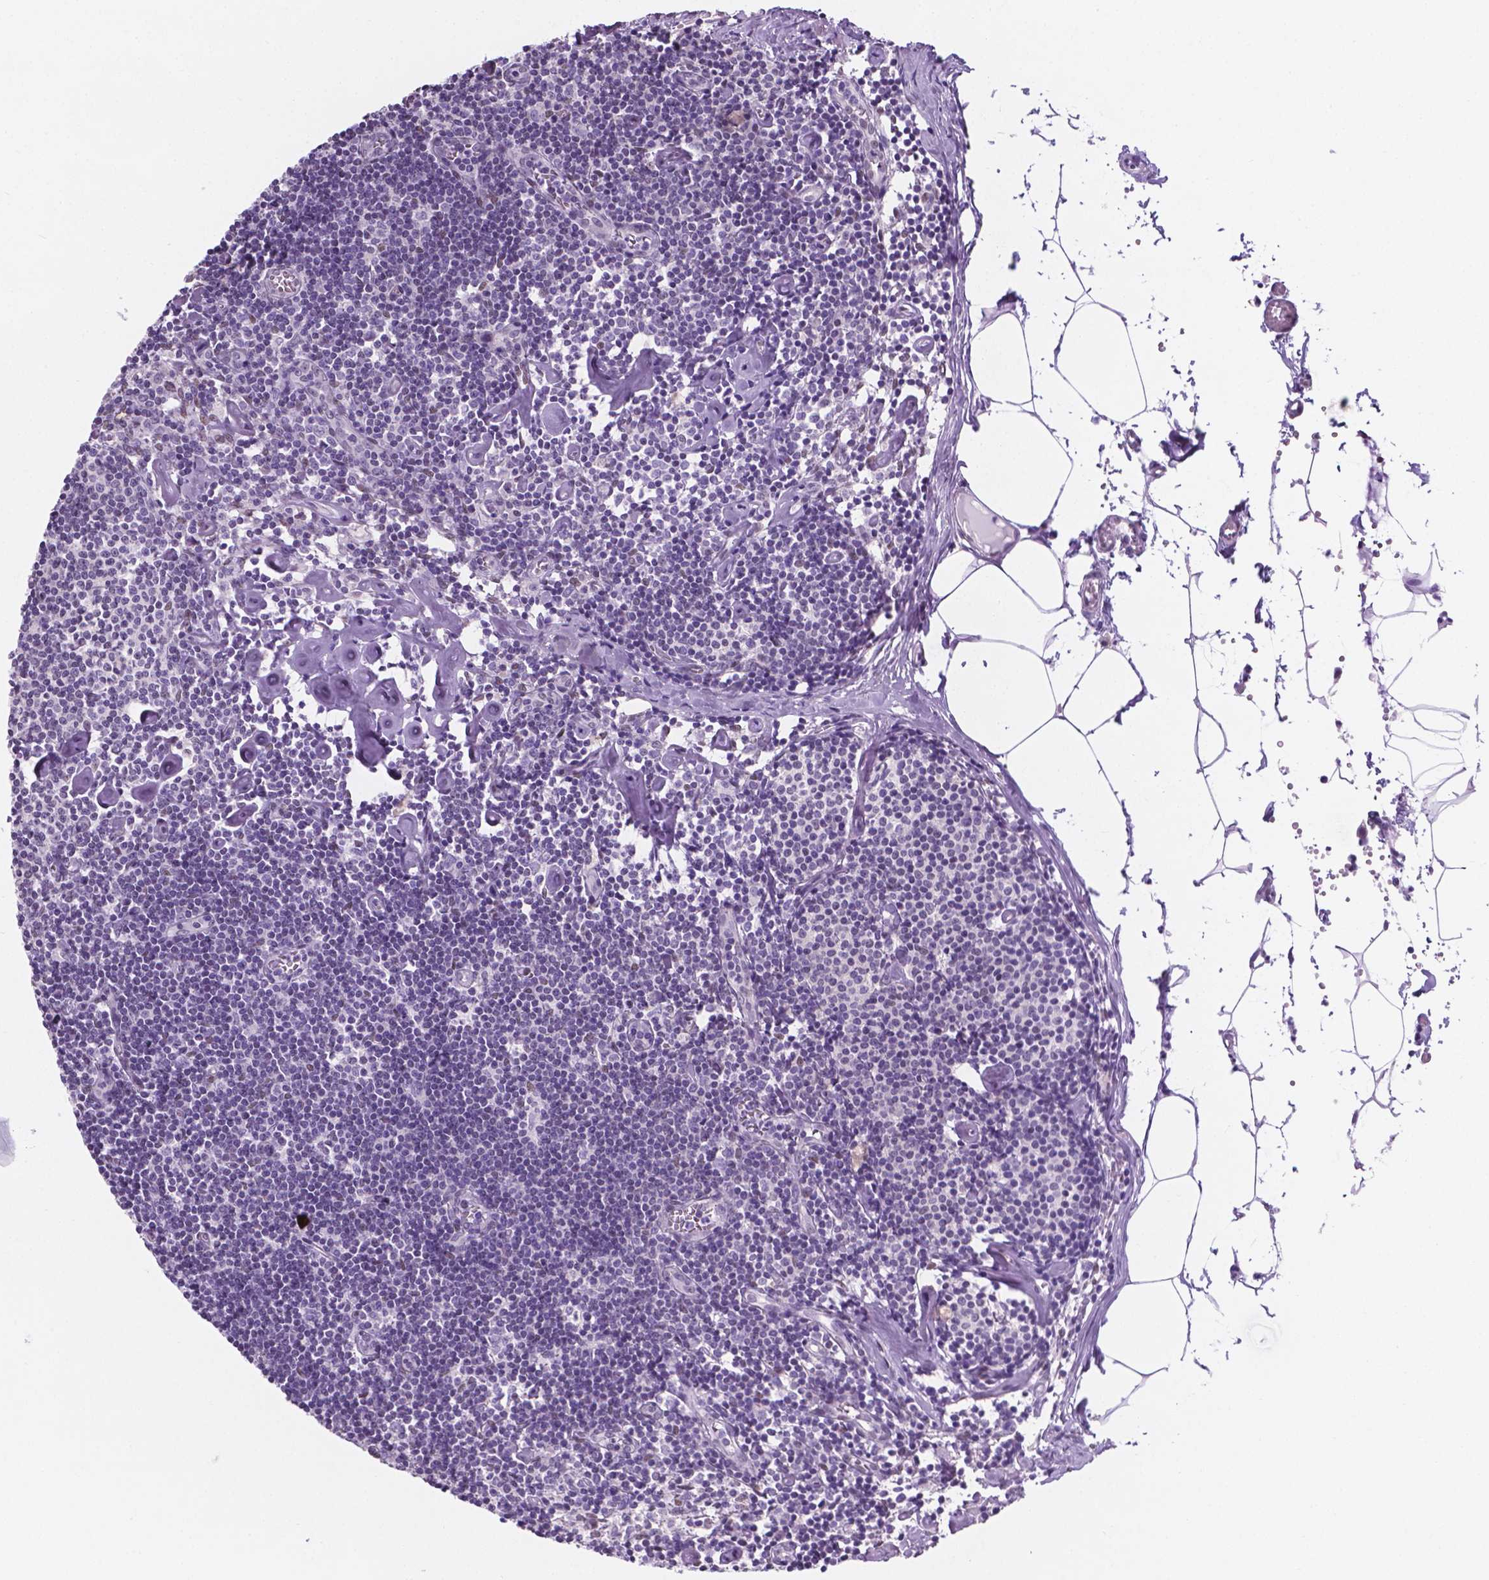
{"staining": {"intensity": "negative", "quantity": "none", "location": "none"}, "tissue": "lymph node", "cell_type": "Germinal center cells", "image_type": "normal", "snomed": [{"axis": "morphology", "description": "Normal tissue, NOS"}, {"axis": "topography", "description": "Lymph node"}], "caption": "The micrograph demonstrates no significant expression in germinal center cells of lymph node.", "gene": "TMEM210", "patient": {"sex": "female", "age": 42}}